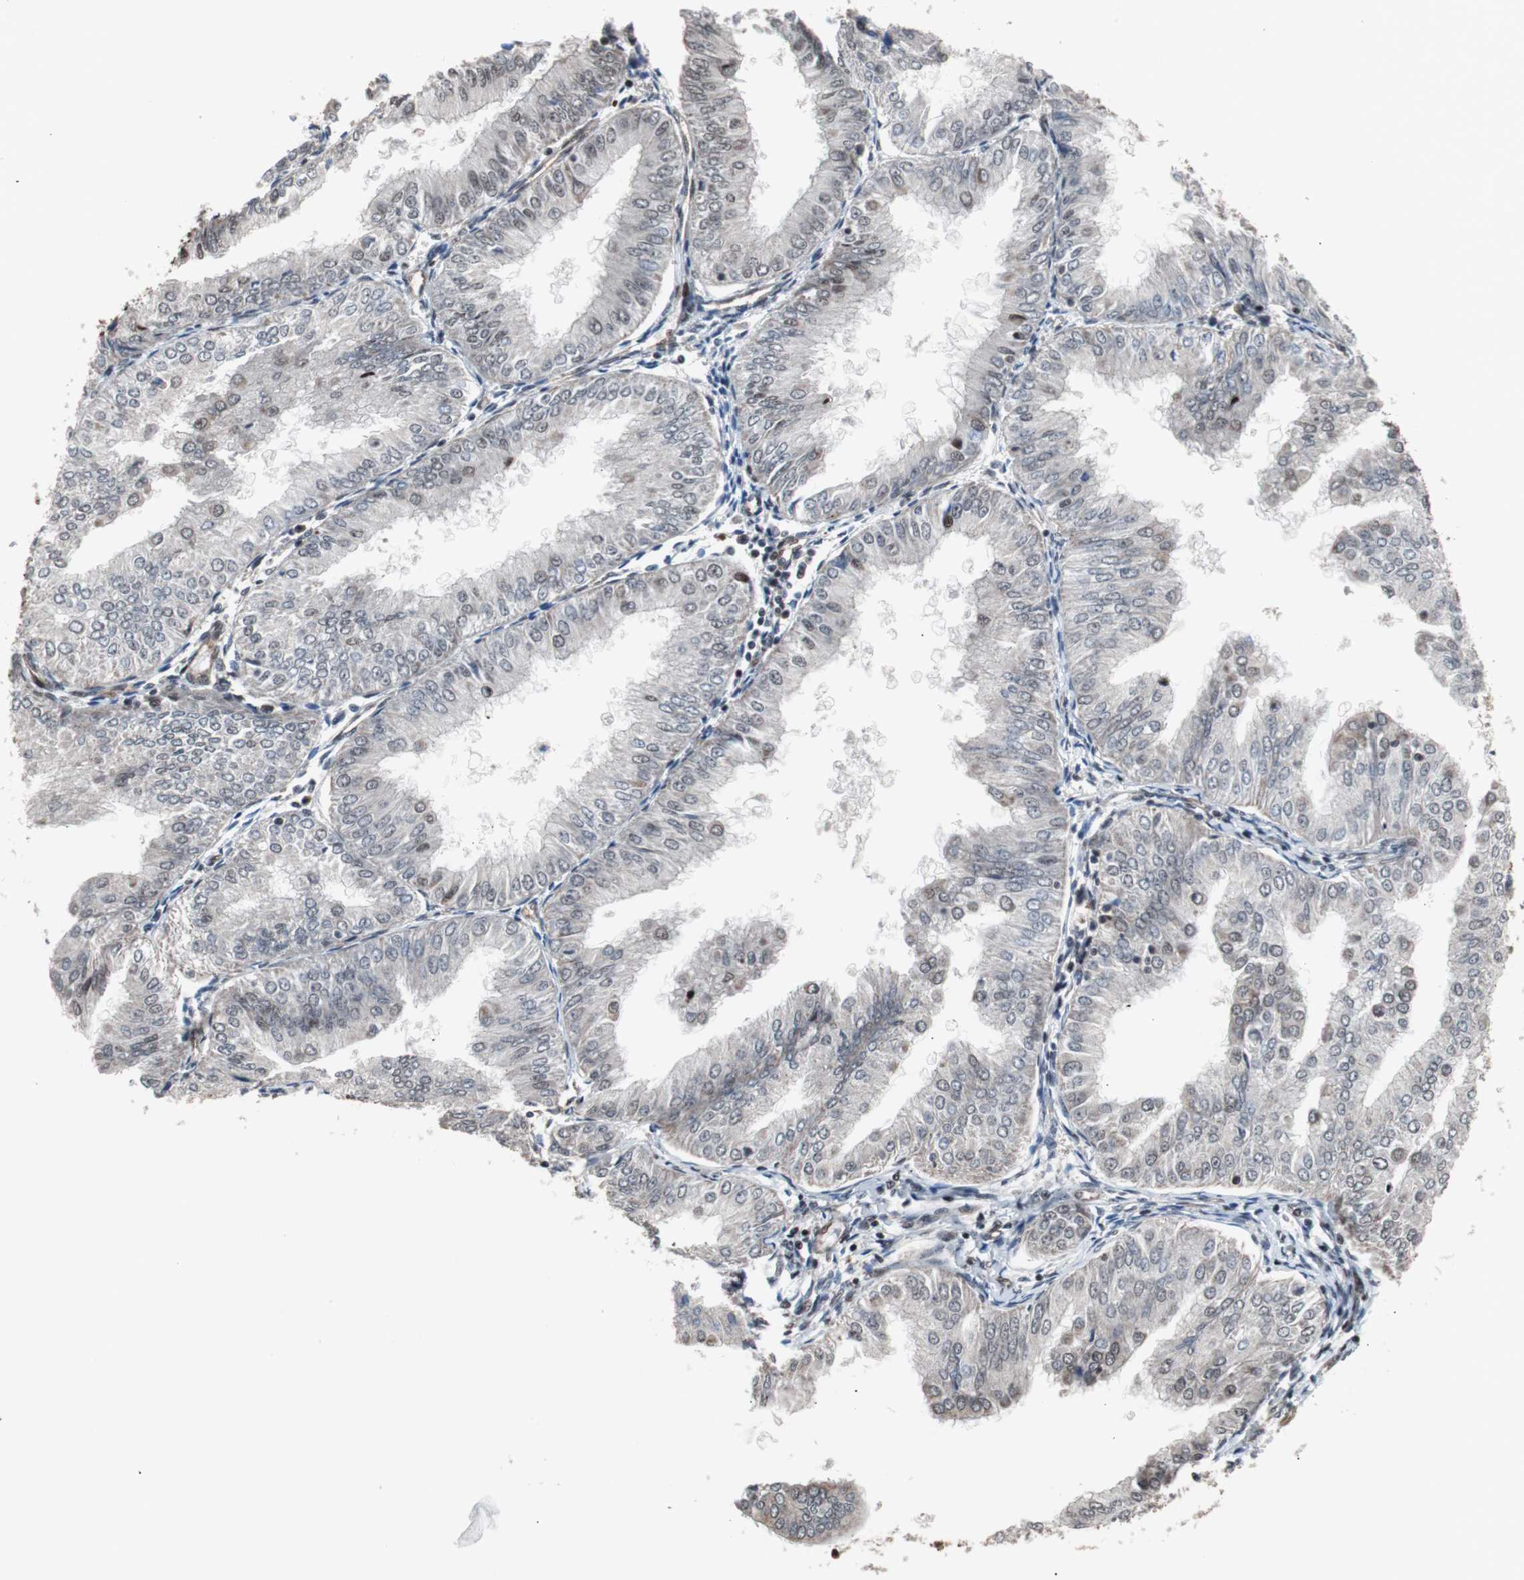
{"staining": {"intensity": "moderate", "quantity": "<25%", "location": "nuclear"}, "tissue": "endometrial cancer", "cell_type": "Tumor cells", "image_type": "cancer", "snomed": [{"axis": "morphology", "description": "Adenocarcinoma, NOS"}, {"axis": "topography", "description": "Endometrium"}], "caption": "Moderate nuclear positivity for a protein is appreciated in approximately <25% of tumor cells of endometrial cancer using immunohistochemistry.", "gene": "POGZ", "patient": {"sex": "female", "age": 53}}